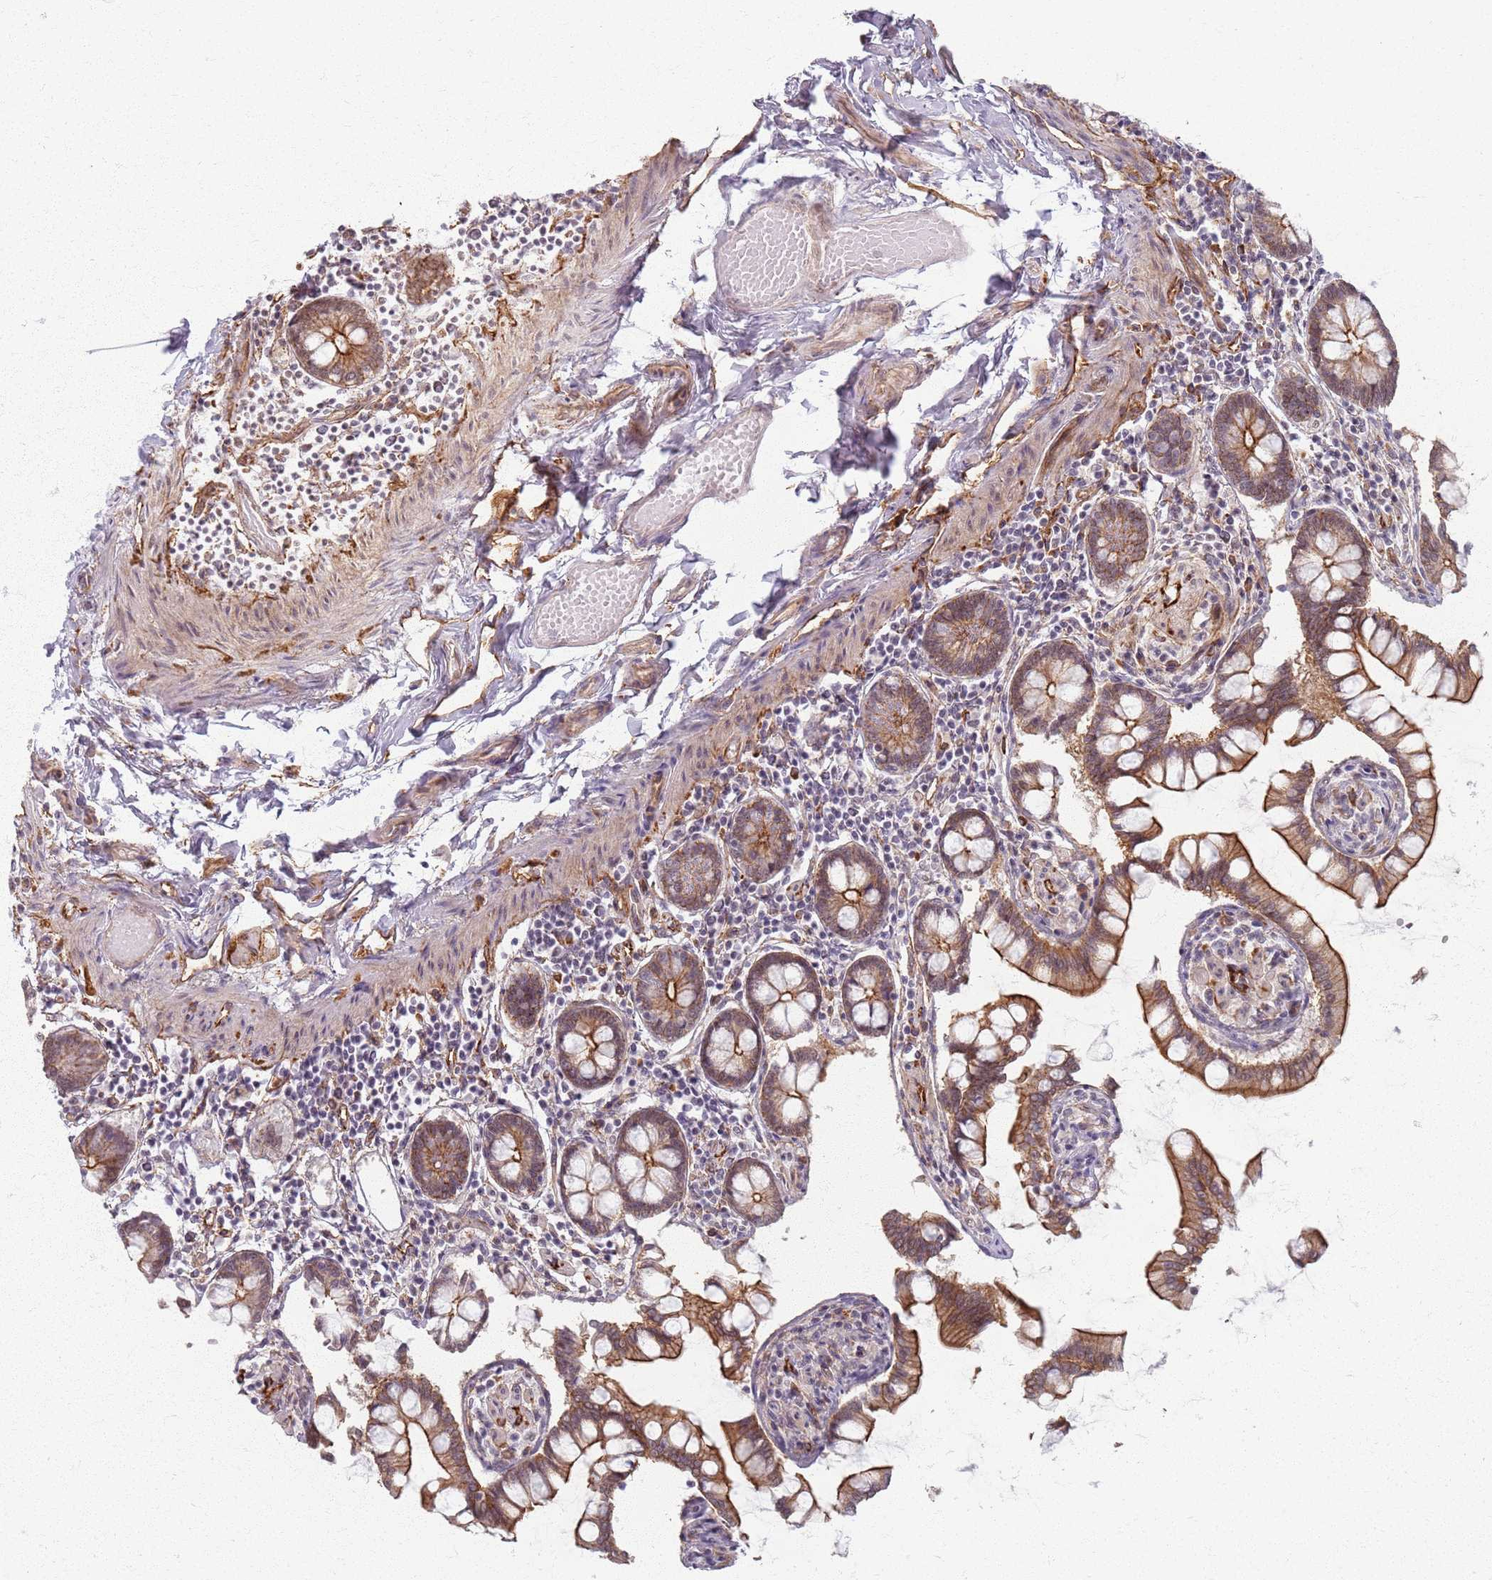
{"staining": {"intensity": "strong", "quantity": ">75%", "location": "cytoplasmic/membranous"}, "tissue": "small intestine", "cell_type": "Glandular cells", "image_type": "normal", "snomed": [{"axis": "morphology", "description": "Normal tissue, NOS"}, {"axis": "topography", "description": "Small intestine"}], "caption": "A micrograph of small intestine stained for a protein displays strong cytoplasmic/membranous brown staining in glandular cells.", "gene": "KCNA5", "patient": {"sex": "male", "age": 41}}